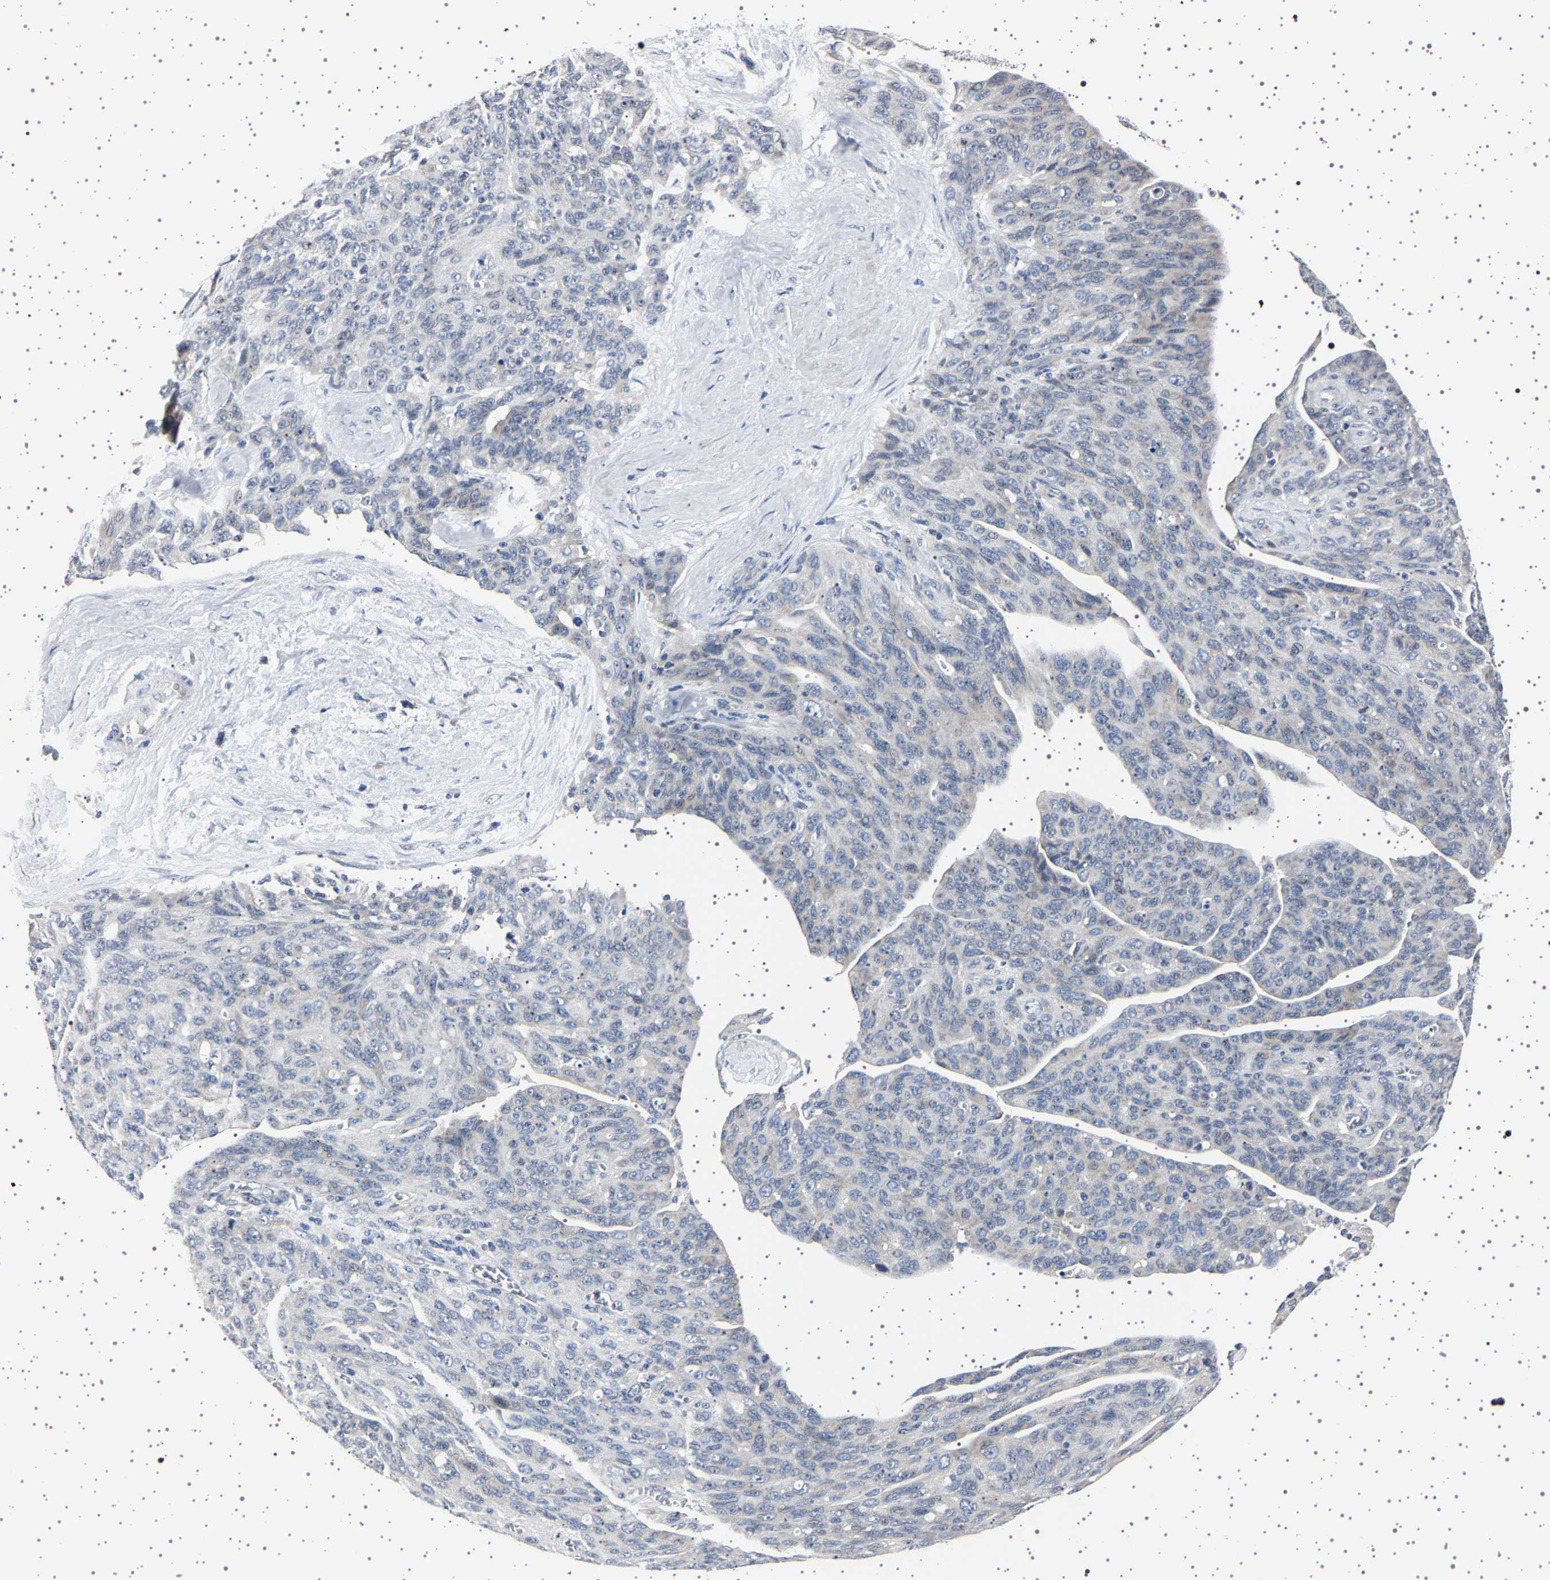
{"staining": {"intensity": "negative", "quantity": "none", "location": "none"}, "tissue": "ovarian cancer", "cell_type": "Tumor cells", "image_type": "cancer", "snomed": [{"axis": "morphology", "description": "Carcinoma, endometroid"}, {"axis": "topography", "description": "Ovary"}], "caption": "This is an immunohistochemistry histopathology image of ovarian cancer. There is no expression in tumor cells.", "gene": "IL10RB", "patient": {"sex": "female", "age": 60}}